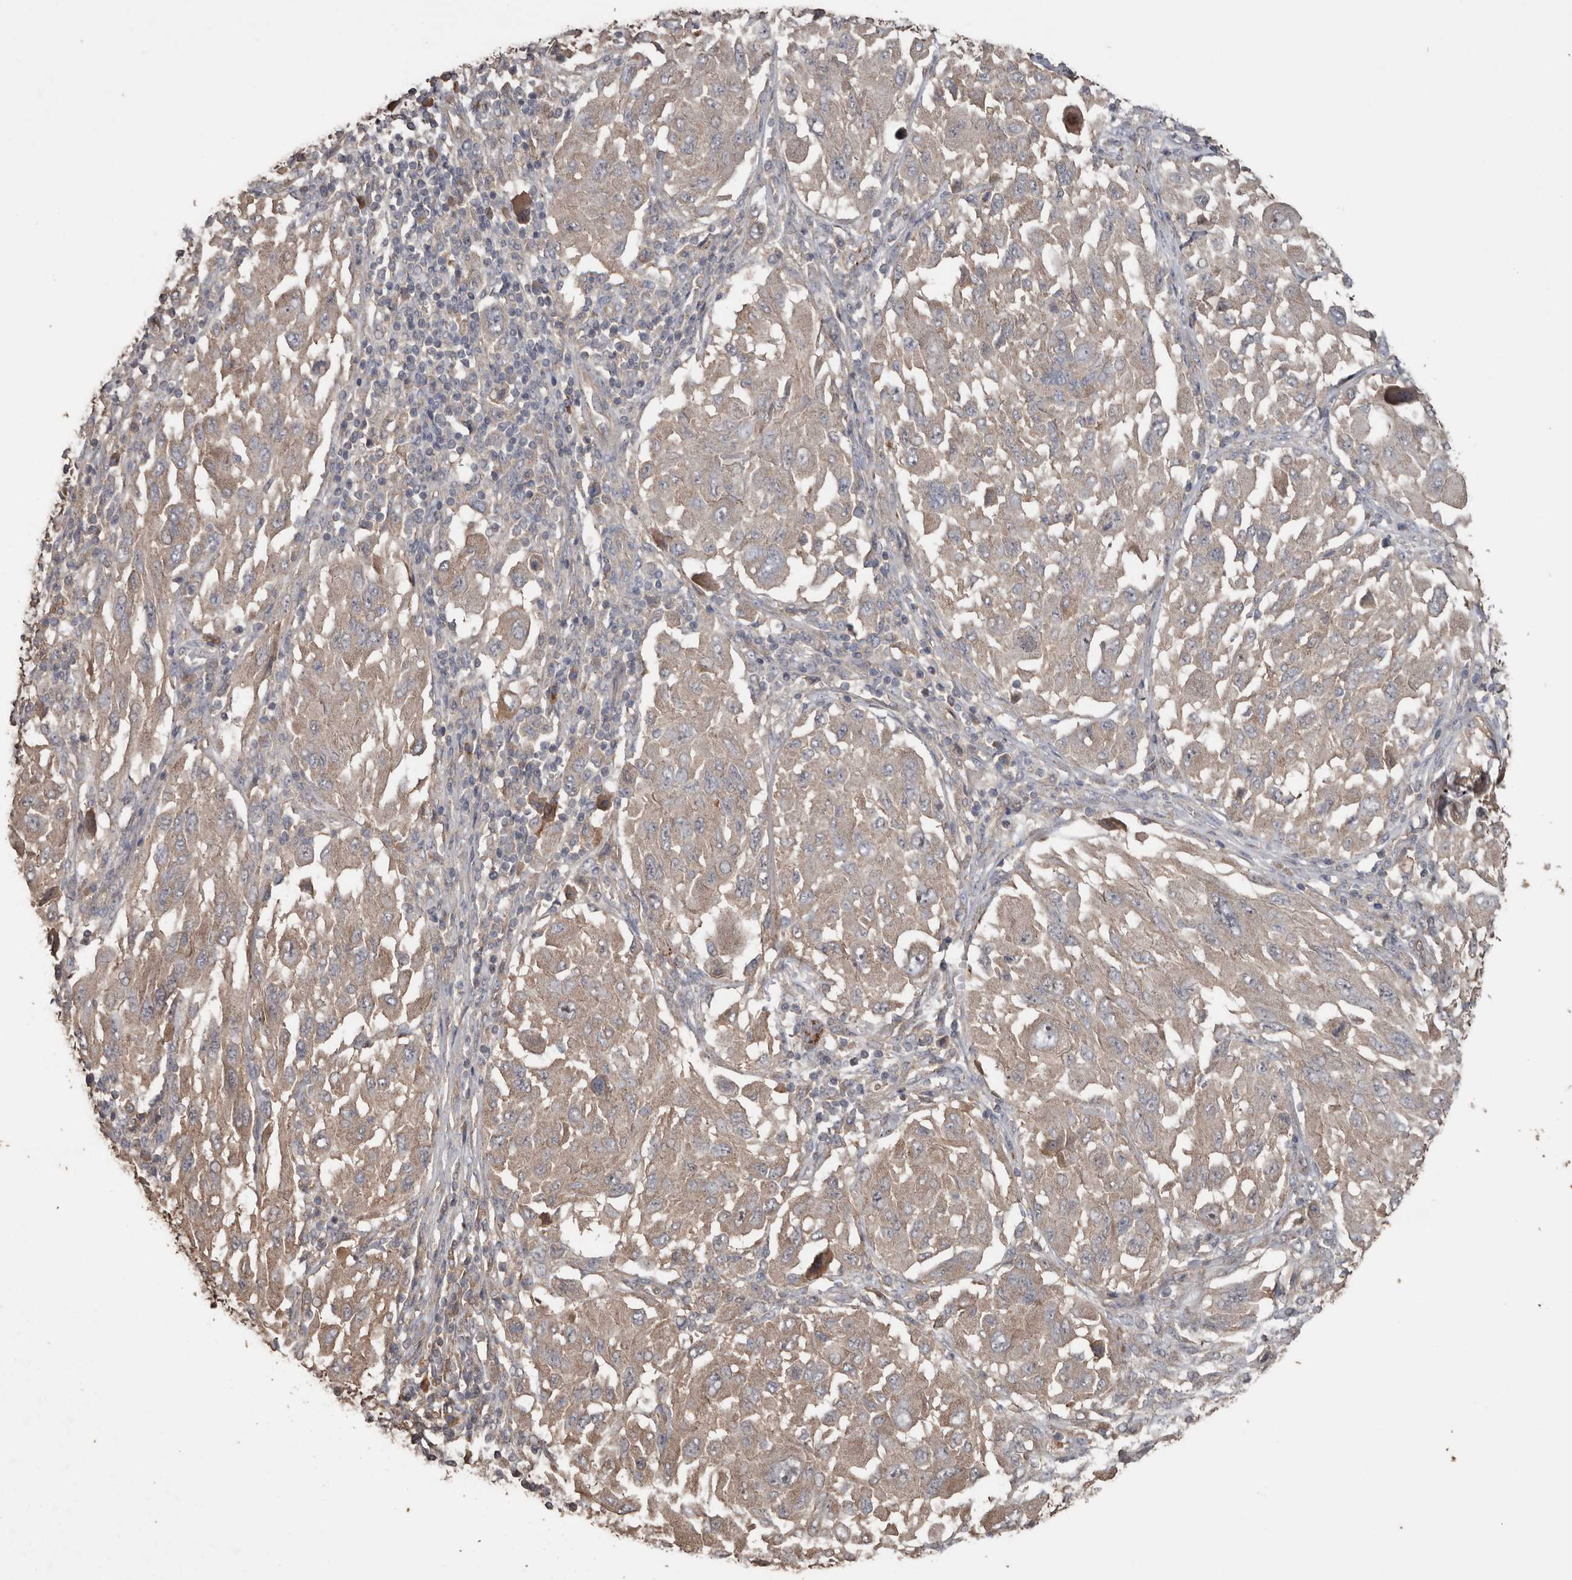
{"staining": {"intensity": "weak", "quantity": ">75%", "location": "cytoplasmic/membranous"}, "tissue": "melanoma", "cell_type": "Tumor cells", "image_type": "cancer", "snomed": [{"axis": "morphology", "description": "Malignant melanoma, NOS"}, {"axis": "topography", "description": "Skin"}], "caption": "Protein staining of malignant melanoma tissue reveals weak cytoplasmic/membranous expression in approximately >75% of tumor cells.", "gene": "HYAL4", "patient": {"sex": "female", "age": 91}}